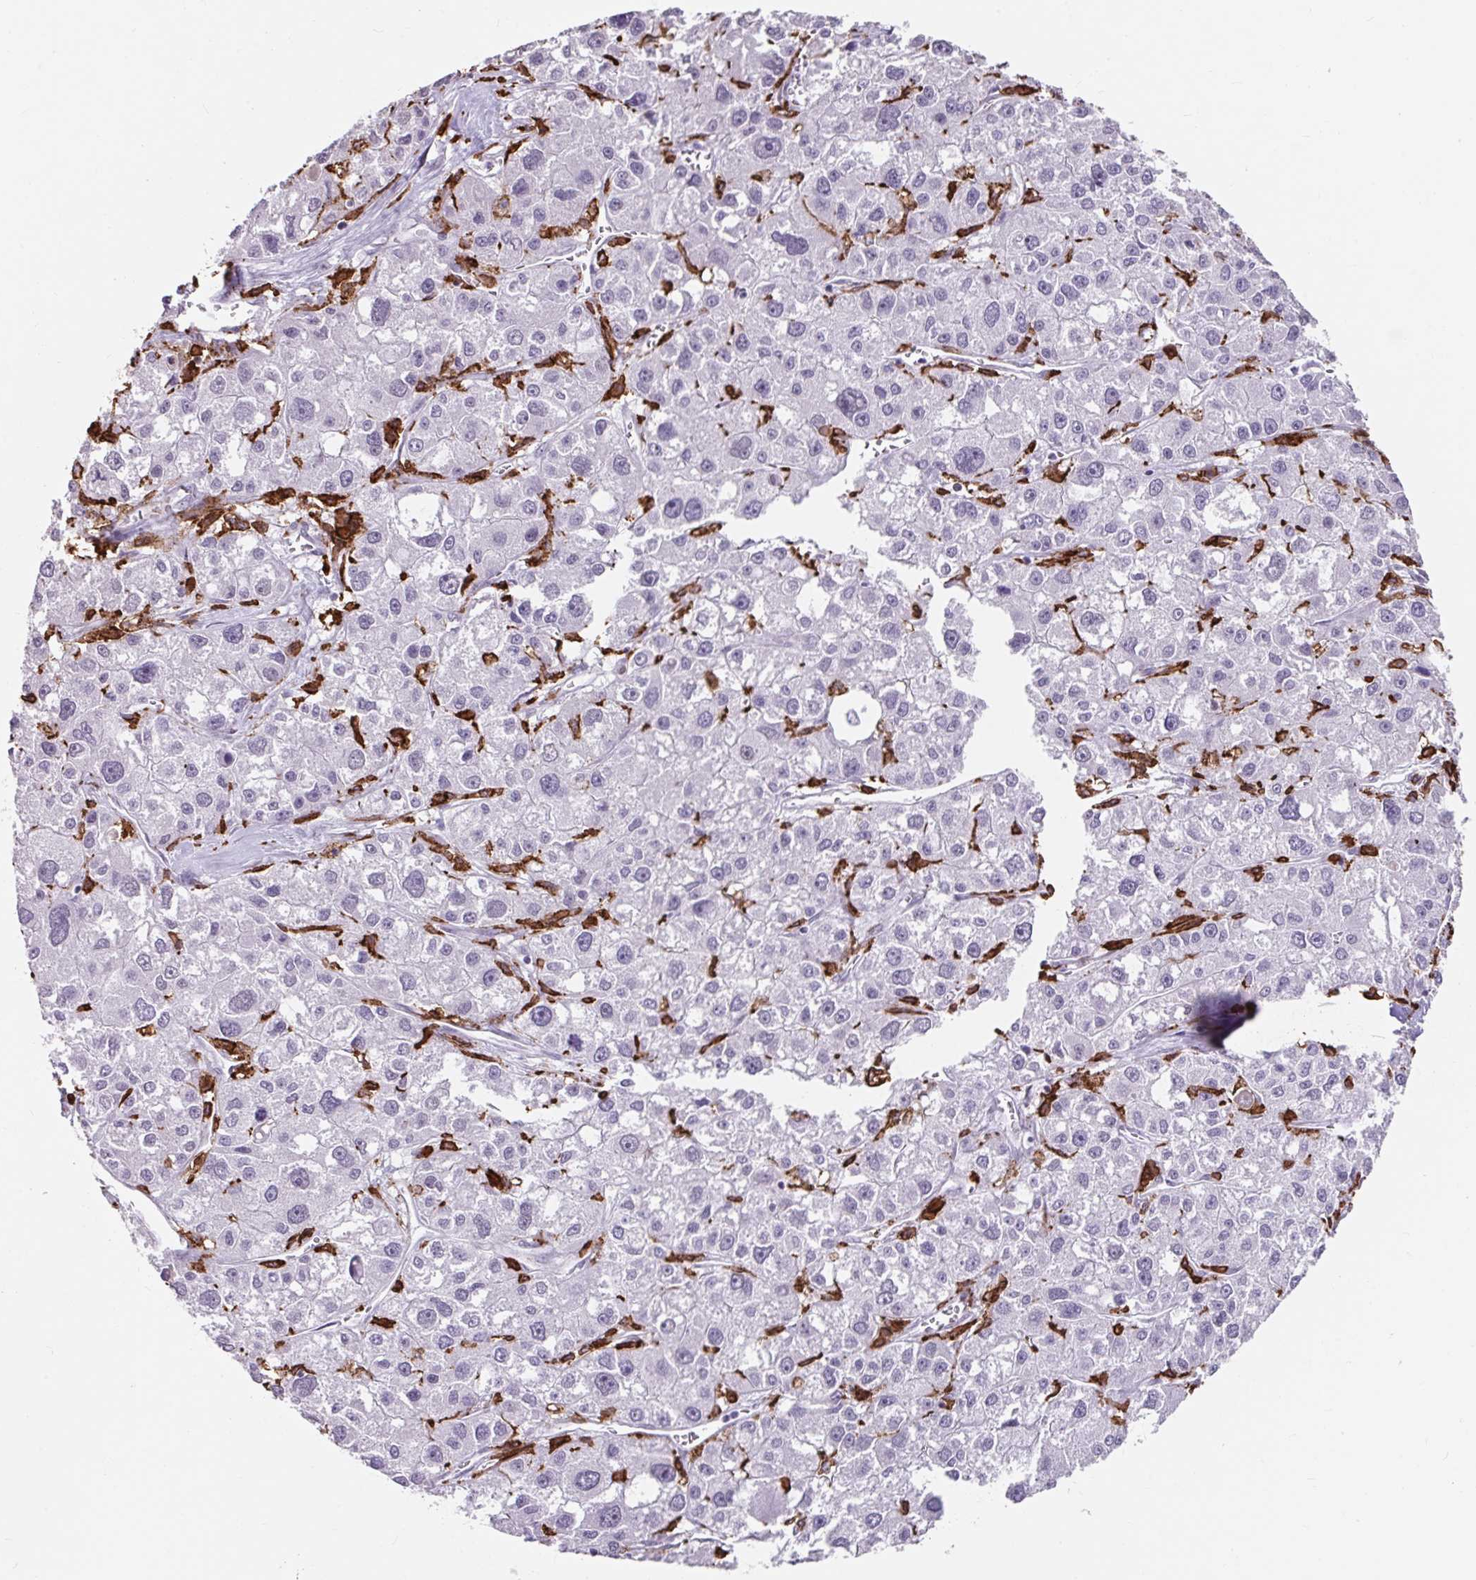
{"staining": {"intensity": "negative", "quantity": "none", "location": "none"}, "tissue": "liver cancer", "cell_type": "Tumor cells", "image_type": "cancer", "snomed": [{"axis": "morphology", "description": "Carcinoma, Hepatocellular, NOS"}, {"axis": "topography", "description": "Liver"}], "caption": "Histopathology image shows no significant protein positivity in tumor cells of hepatocellular carcinoma (liver).", "gene": "CD163", "patient": {"sex": "male", "age": 73}}